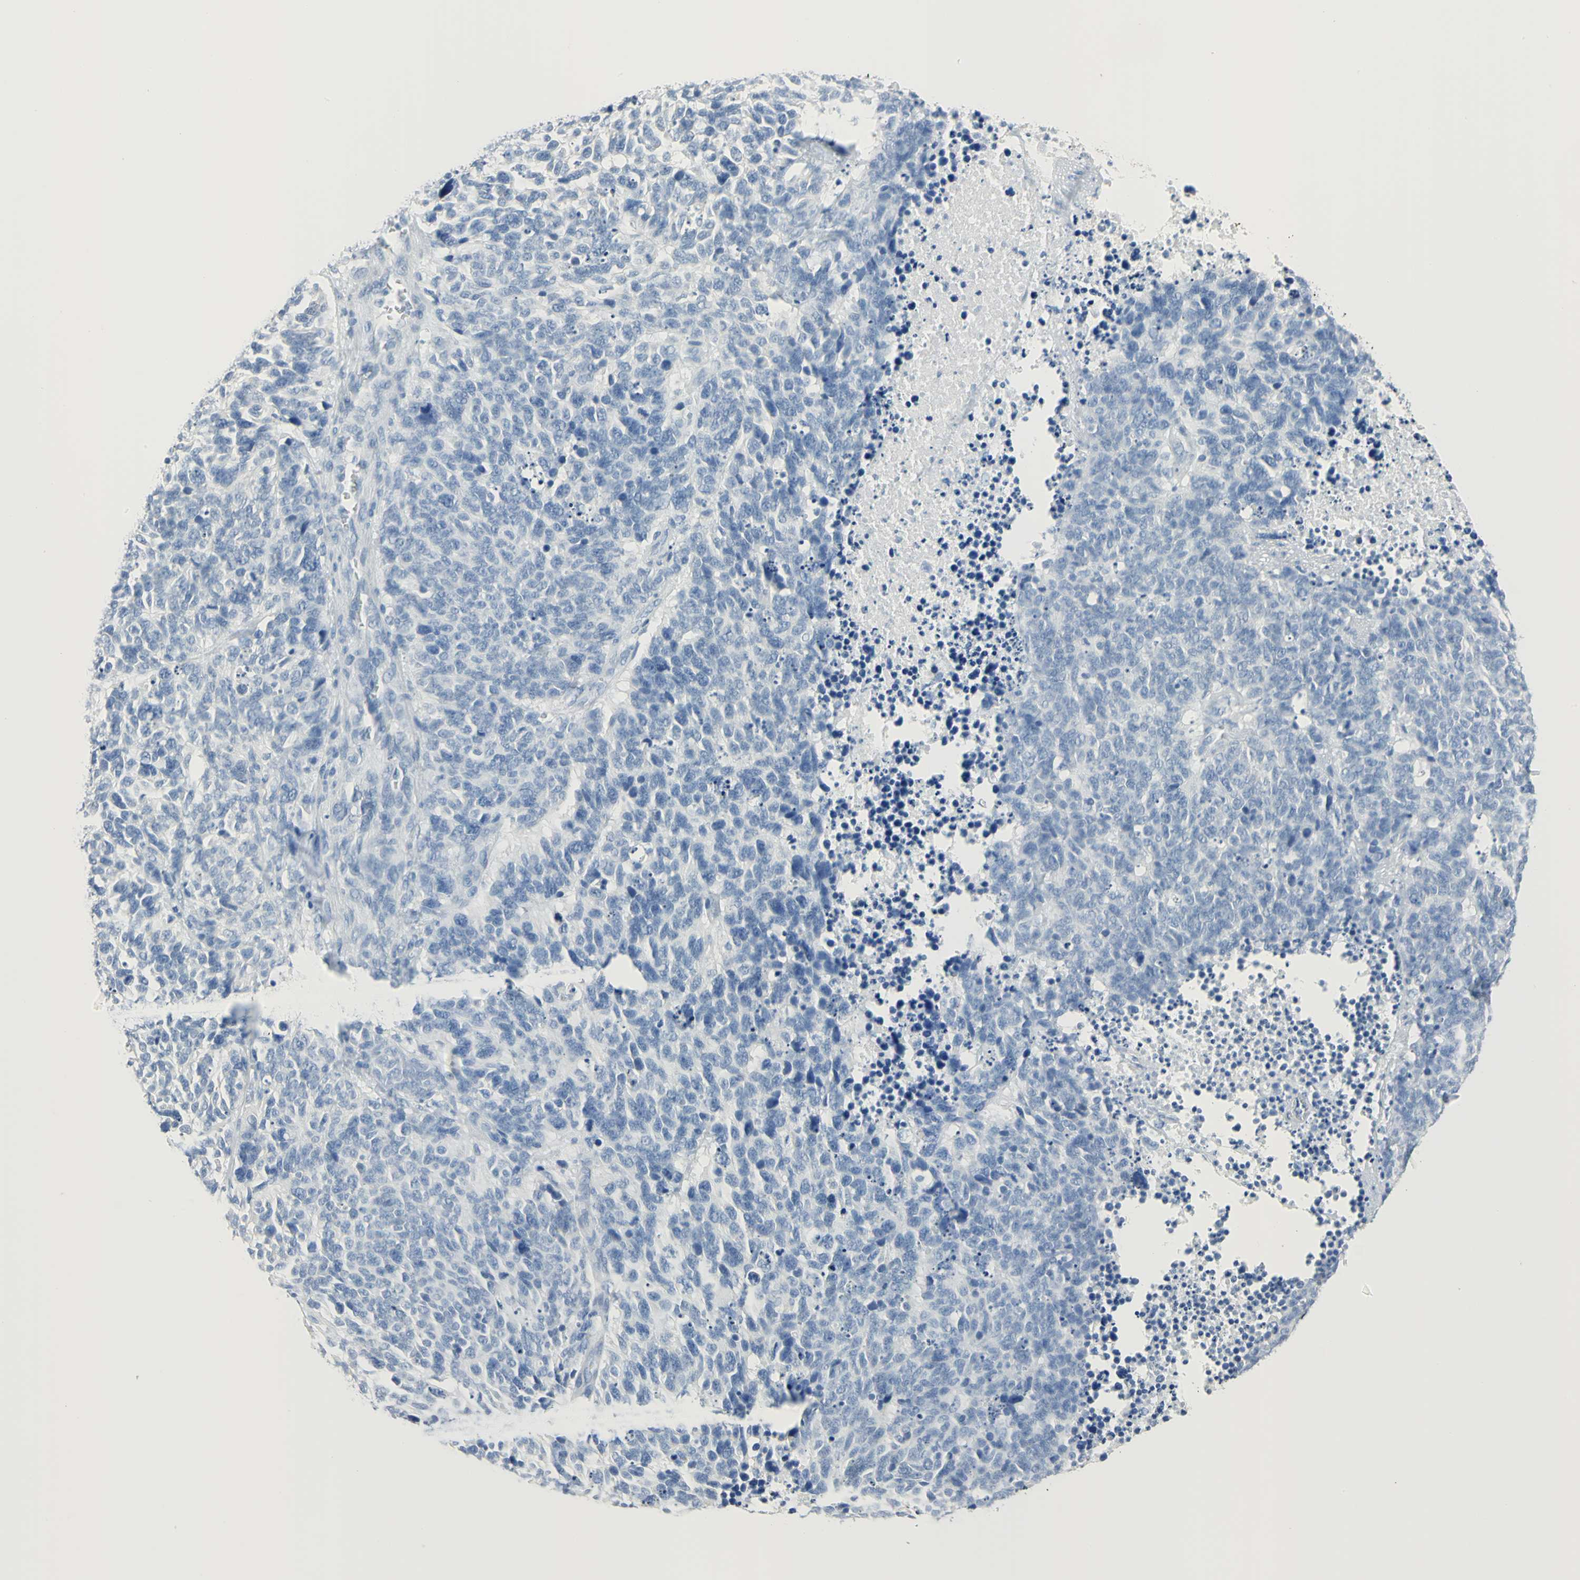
{"staining": {"intensity": "negative", "quantity": "none", "location": "none"}, "tissue": "lung cancer", "cell_type": "Tumor cells", "image_type": "cancer", "snomed": [{"axis": "morphology", "description": "Neoplasm, malignant, NOS"}, {"axis": "topography", "description": "Lung"}], "caption": "The histopathology image demonstrates no staining of tumor cells in lung cancer. Brightfield microscopy of immunohistochemistry (IHC) stained with DAB (brown) and hematoxylin (blue), captured at high magnification.", "gene": "CA3", "patient": {"sex": "female", "age": 58}}